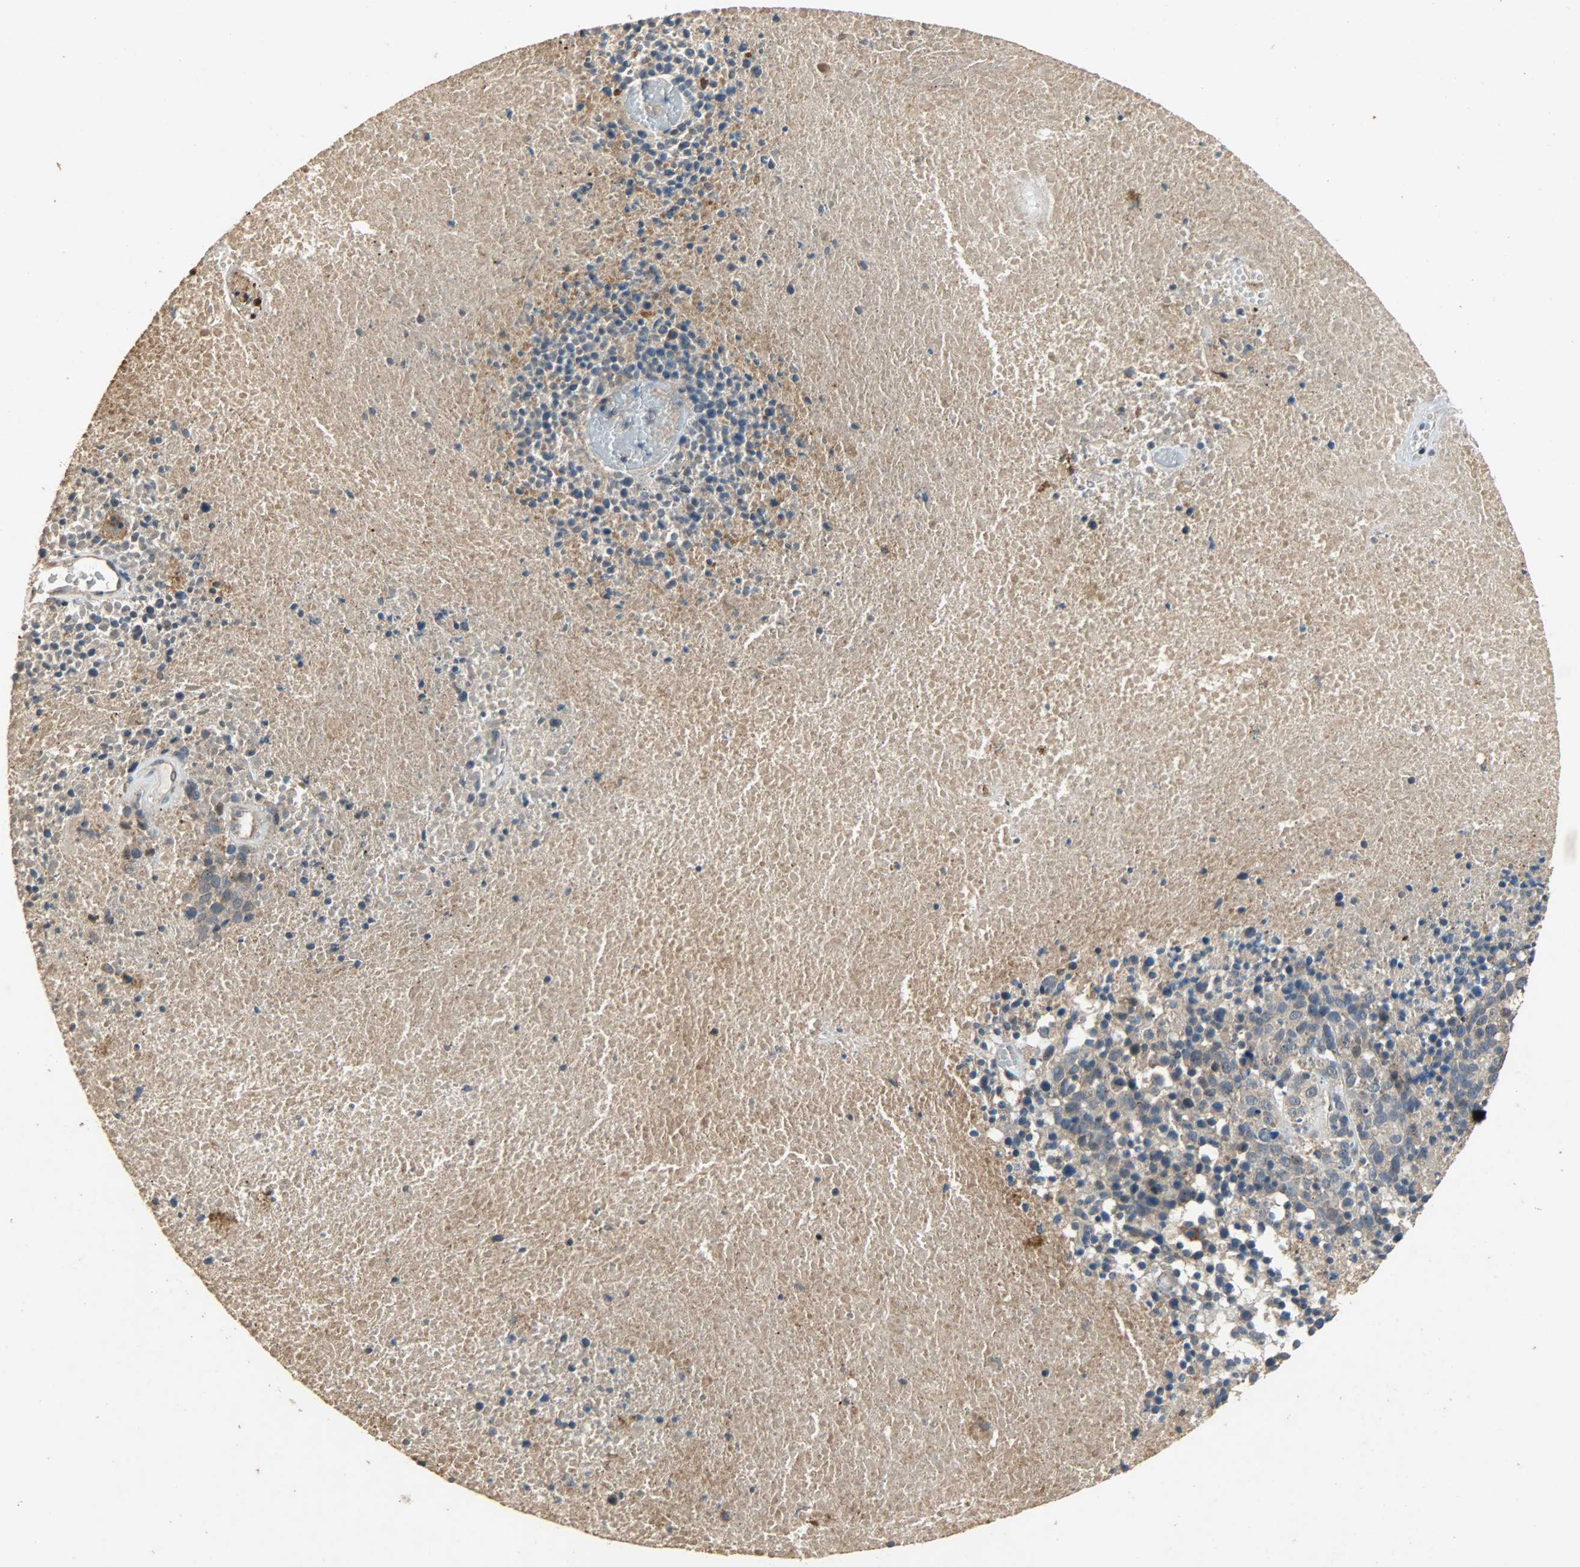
{"staining": {"intensity": "weak", "quantity": ">75%", "location": "cytoplasmic/membranous"}, "tissue": "melanoma", "cell_type": "Tumor cells", "image_type": "cancer", "snomed": [{"axis": "morphology", "description": "Malignant melanoma, Metastatic site"}, {"axis": "topography", "description": "Cerebral cortex"}], "caption": "Tumor cells exhibit low levels of weak cytoplasmic/membranous positivity in about >75% of cells in malignant melanoma (metastatic site). (DAB IHC, brown staining for protein, blue staining for nuclei).", "gene": "CDKN2C", "patient": {"sex": "female", "age": 52}}